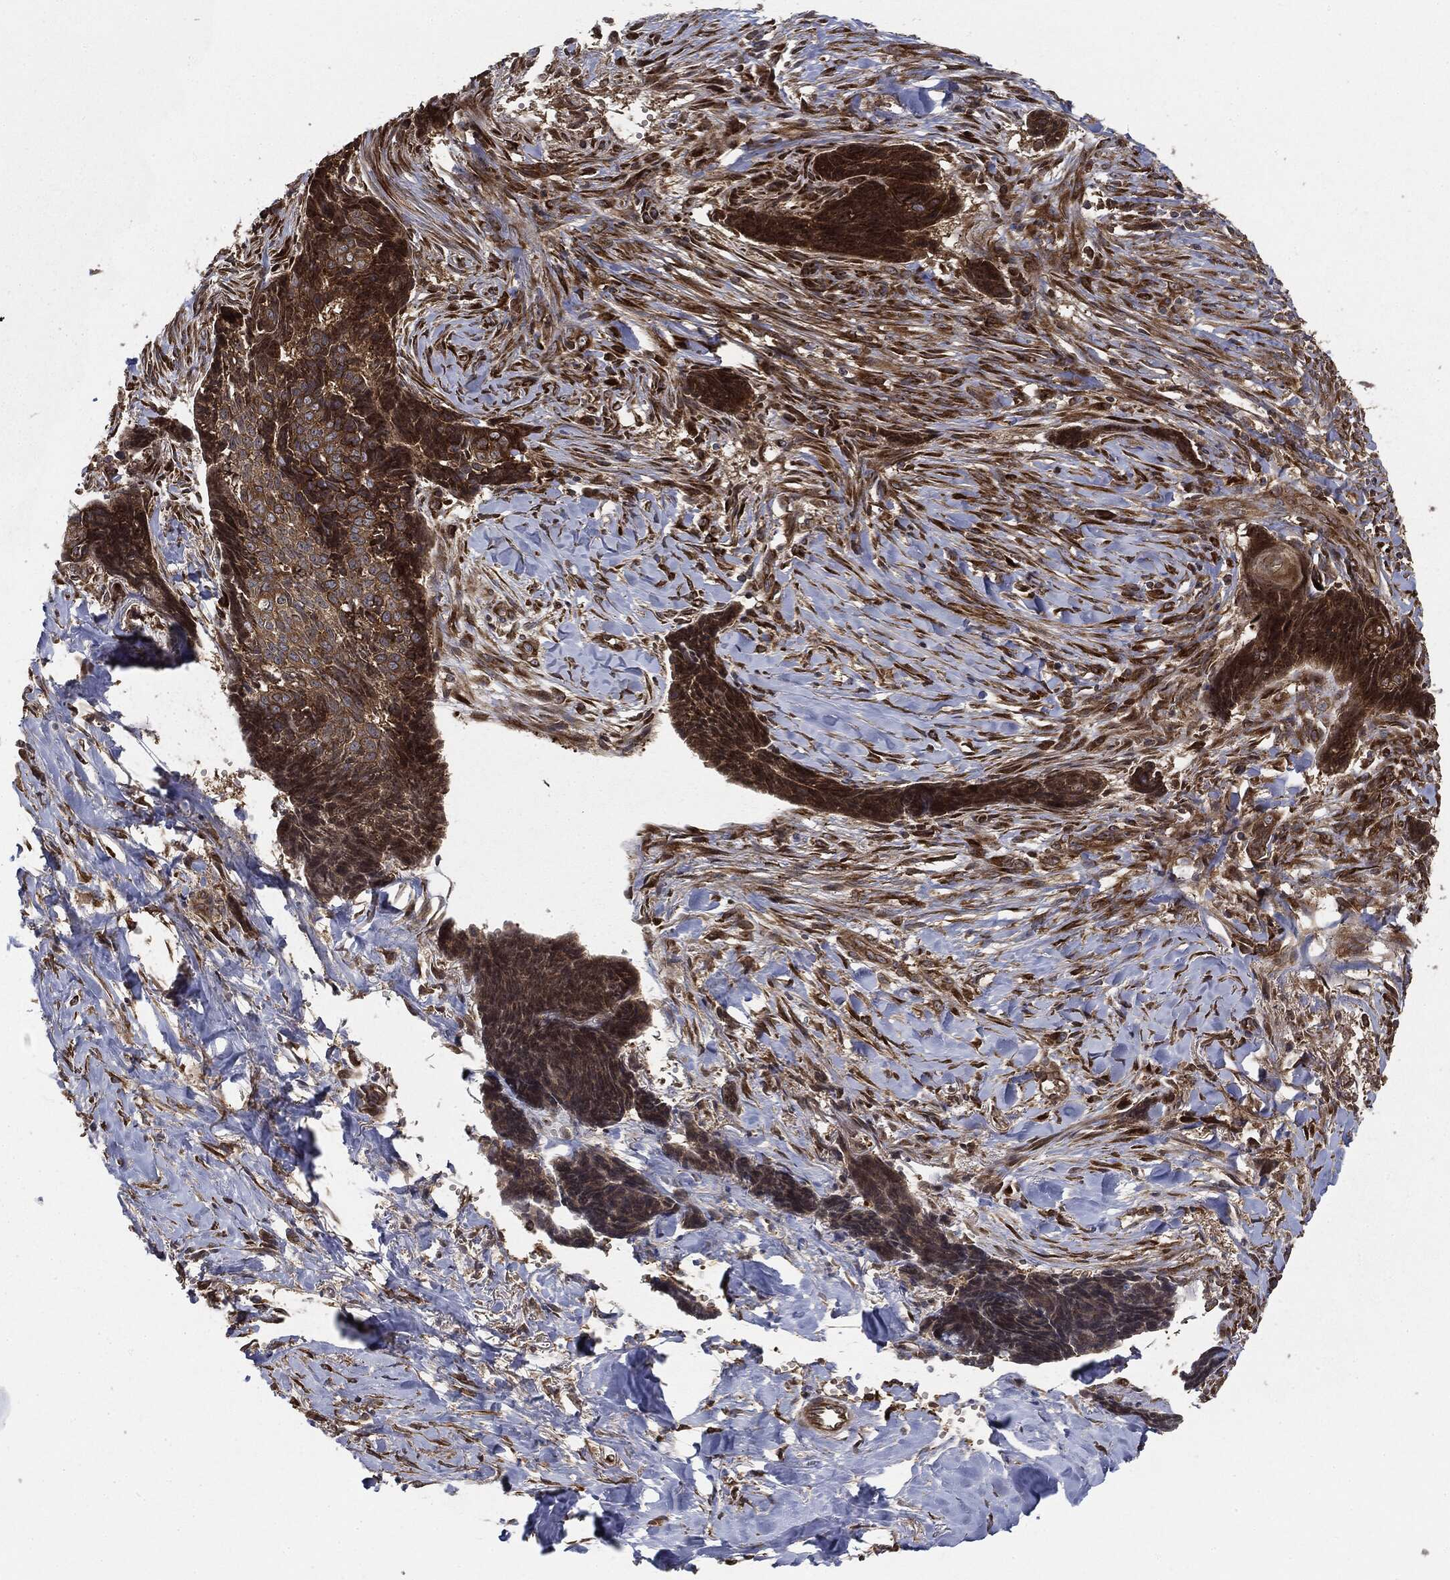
{"staining": {"intensity": "strong", "quantity": ">75%", "location": "cytoplasmic/membranous"}, "tissue": "skin cancer", "cell_type": "Tumor cells", "image_type": "cancer", "snomed": [{"axis": "morphology", "description": "Basal cell carcinoma"}, {"axis": "topography", "description": "Skin"}], "caption": "Immunohistochemistry (IHC) histopathology image of neoplastic tissue: skin cancer (basal cell carcinoma) stained using IHC shows high levels of strong protein expression localized specifically in the cytoplasmic/membranous of tumor cells, appearing as a cytoplasmic/membranous brown color.", "gene": "EIF2AK2", "patient": {"sex": "male", "age": 86}}